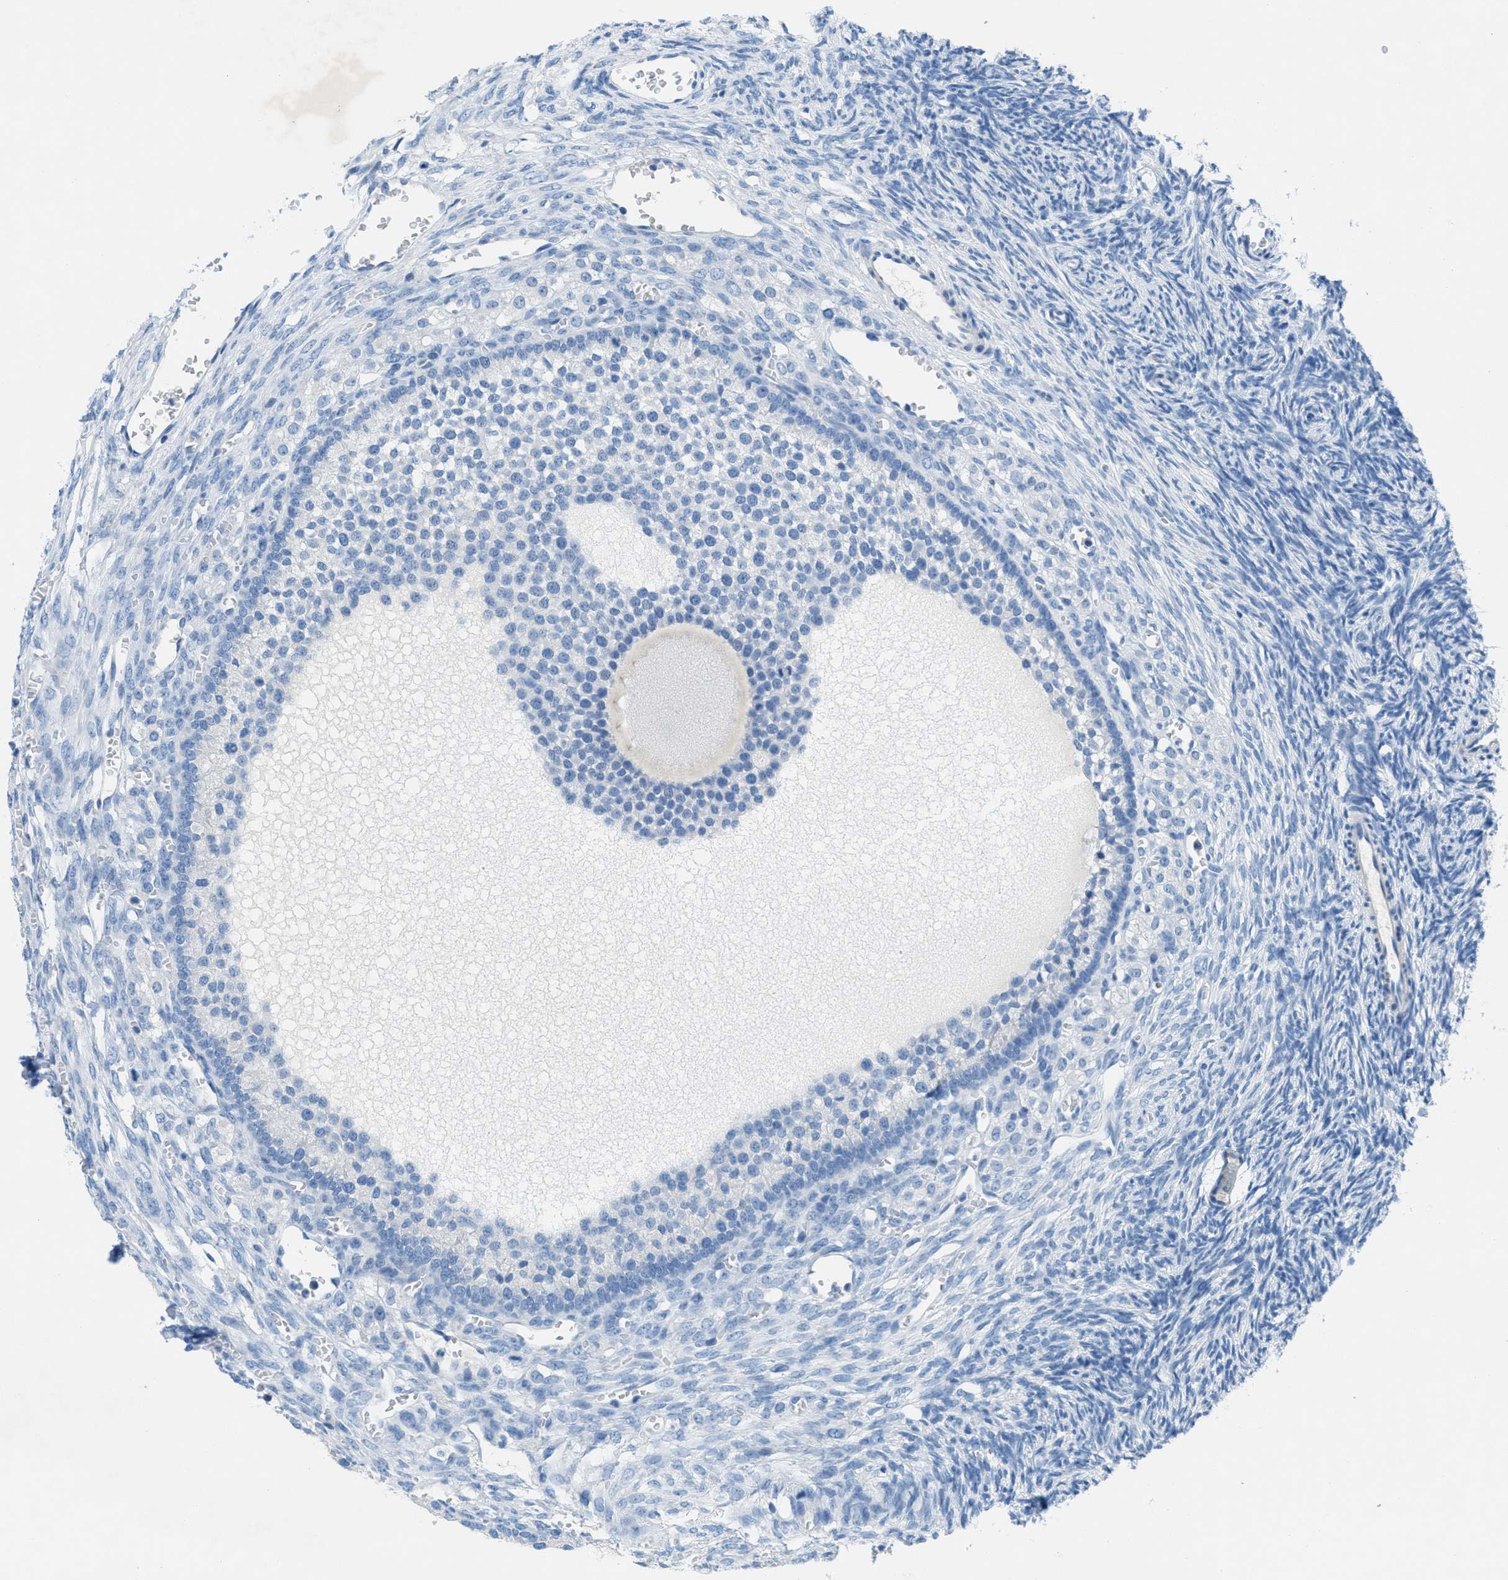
{"staining": {"intensity": "negative", "quantity": "none", "location": "none"}, "tissue": "ovary", "cell_type": "Follicle cells", "image_type": "normal", "snomed": [{"axis": "morphology", "description": "Normal tissue, NOS"}, {"axis": "topography", "description": "Ovary"}], "caption": "This is an immunohistochemistry (IHC) image of unremarkable ovary. There is no positivity in follicle cells.", "gene": "GALNT17", "patient": {"sex": "female", "age": 27}}